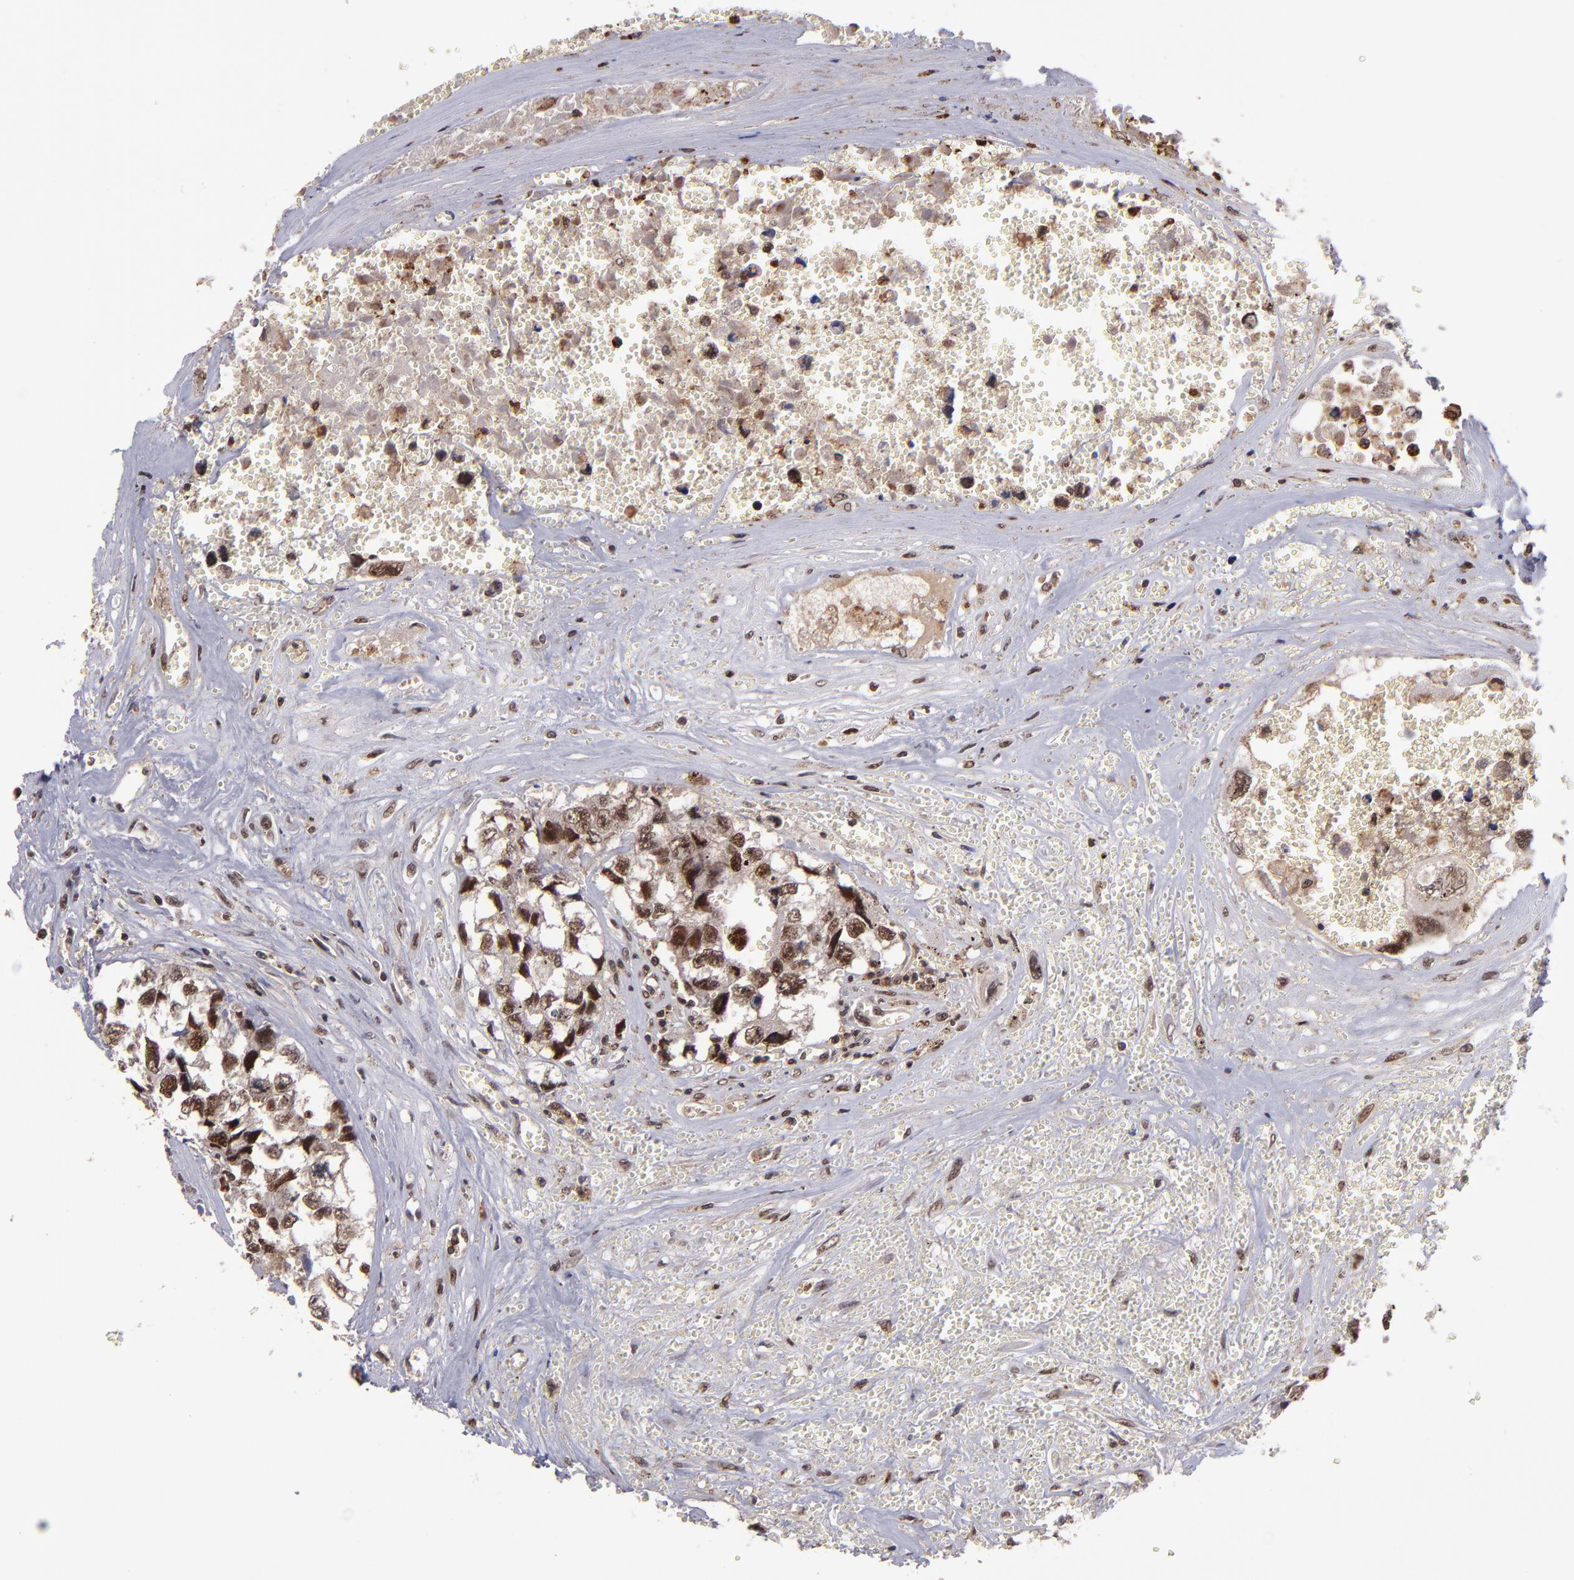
{"staining": {"intensity": "strong", "quantity": ">75%", "location": "cytoplasmic/membranous,nuclear"}, "tissue": "testis cancer", "cell_type": "Tumor cells", "image_type": "cancer", "snomed": [{"axis": "morphology", "description": "Carcinoma, Embryonal, NOS"}, {"axis": "topography", "description": "Testis"}], "caption": "Immunohistochemistry histopathology image of testis embryonal carcinoma stained for a protein (brown), which demonstrates high levels of strong cytoplasmic/membranous and nuclear positivity in about >75% of tumor cells.", "gene": "EP300", "patient": {"sex": "male", "age": 31}}